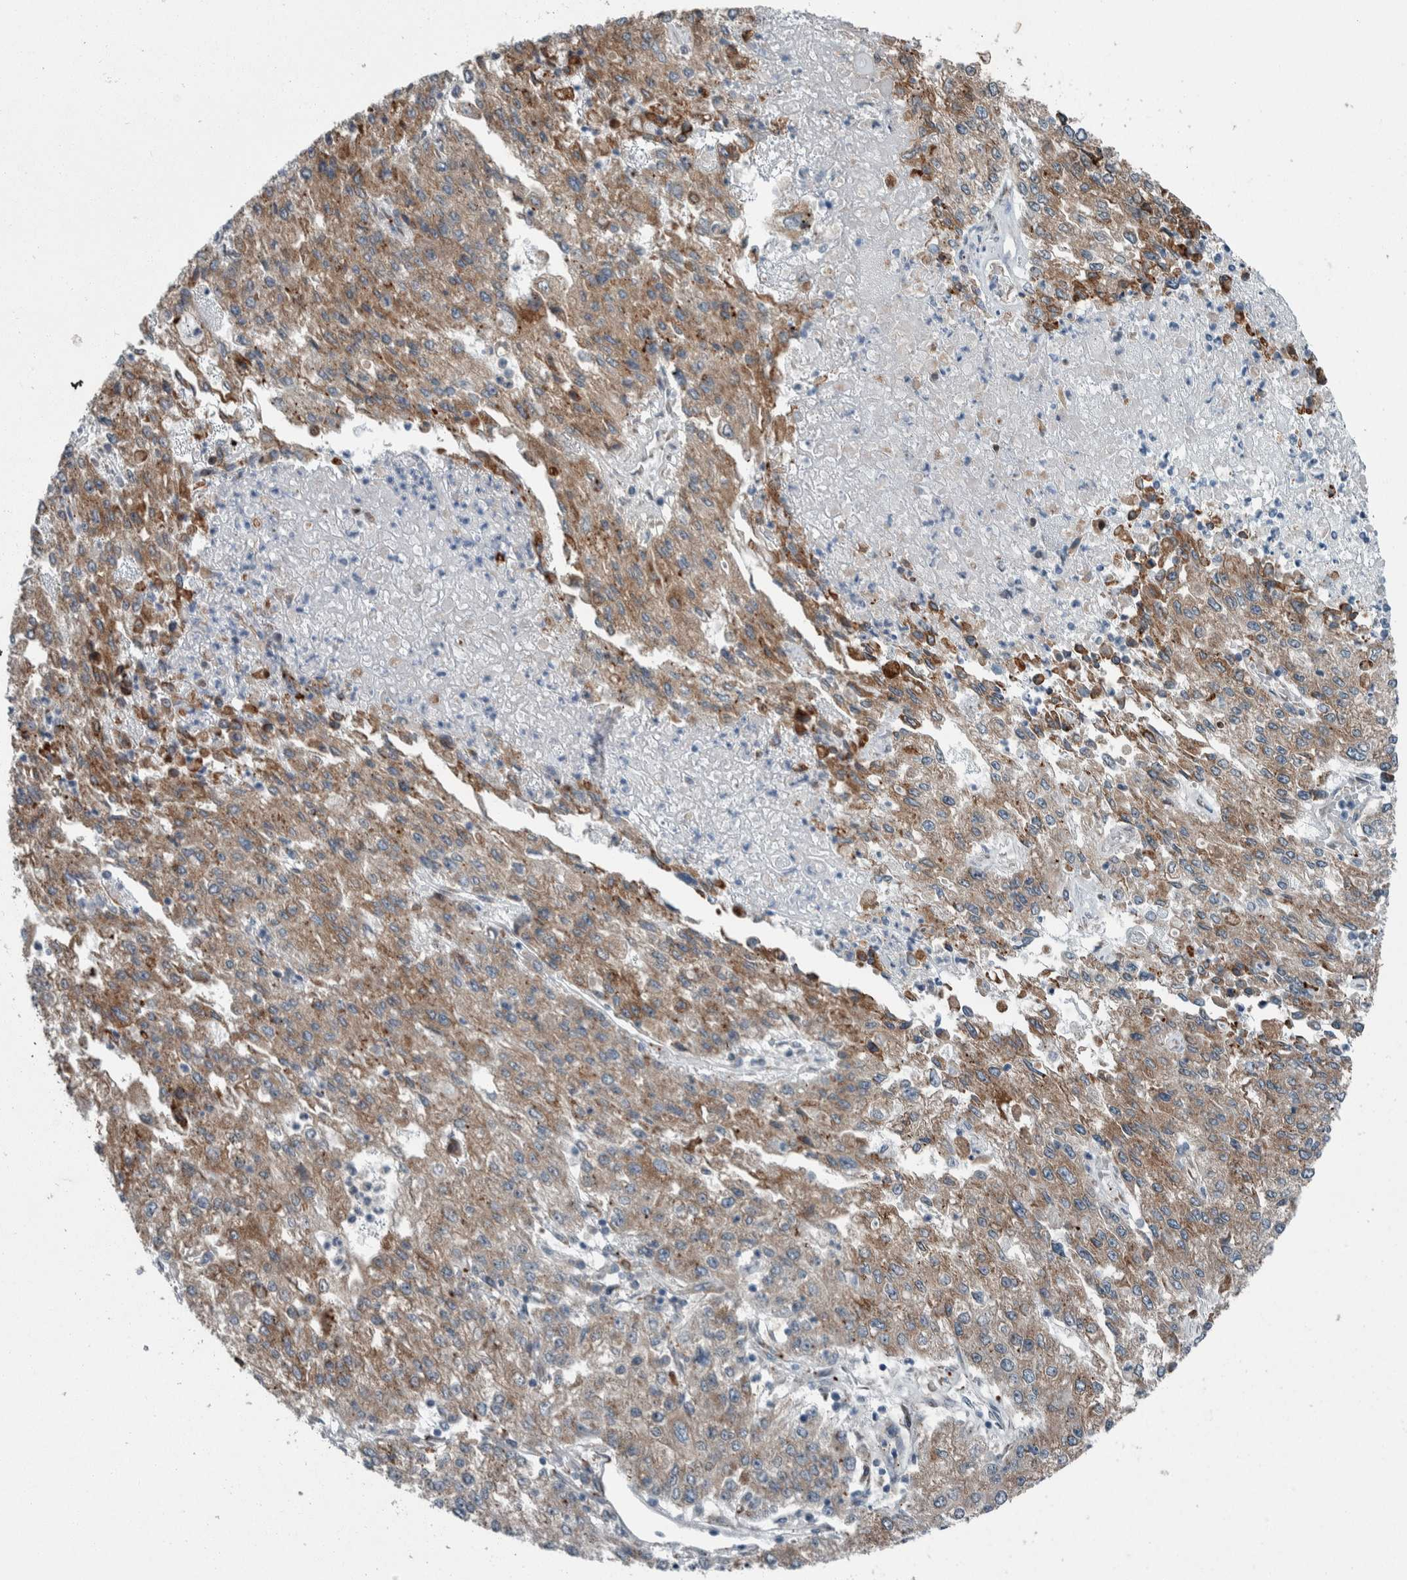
{"staining": {"intensity": "moderate", "quantity": "25%-75%", "location": "cytoplasmic/membranous"}, "tissue": "endometrial cancer", "cell_type": "Tumor cells", "image_type": "cancer", "snomed": [{"axis": "morphology", "description": "Adenocarcinoma, NOS"}, {"axis": "topography", "description": "Endometrium"}], "caption": "This histopathology image reveals immunohistochemistry (IHC) staining of endometrial cancer (adenocarcinoma), with medium moderate cytoplasmic/membranous staining in about 25%-75% of tumor cells.", "gene": "USP25", "patient": {"sex": "female", "age": 49}}